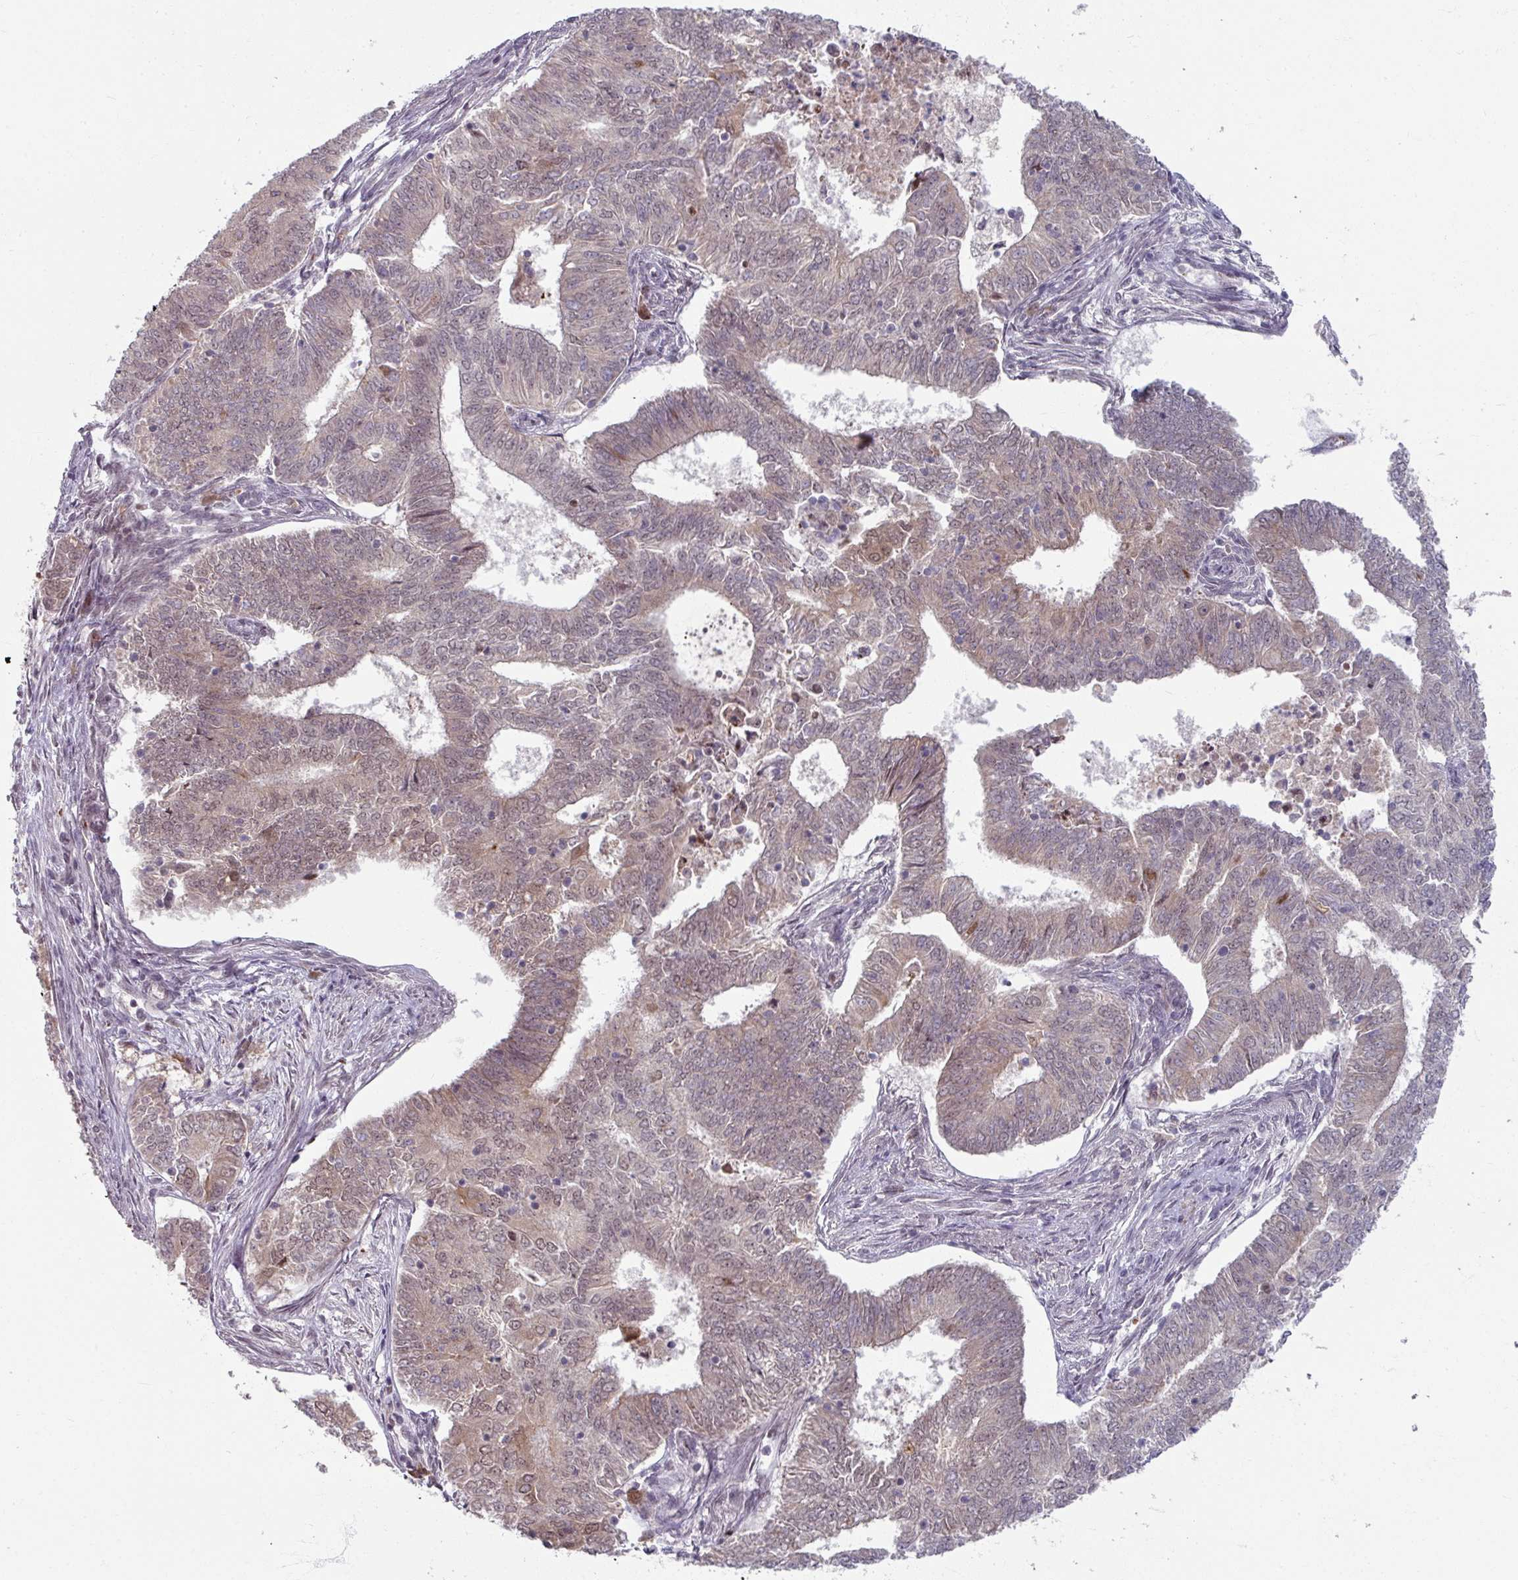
{"staining": {"intensity": "weak", "quantity": "25%-75%", "location": "cytoplasmic/membranous"}, "tissue": "endometrial cancer", "cell_type": "Tumor cells", "image_type": "cancer", "snomed": [{"axis": "morphology", "description": "Adenocarcinoma, NOS"}, {"axis": "topography", "description": "Endometrium"}], "caption": "Immunohistochemical staining of human adenocarcinoma (endometrial) demonstrates low levels of weak cytoplasmic/membranous protein expression in about 25%-75% of tumor cells.", "gene": "KLC3", "patient": {"sex": "female", "age": 62}}